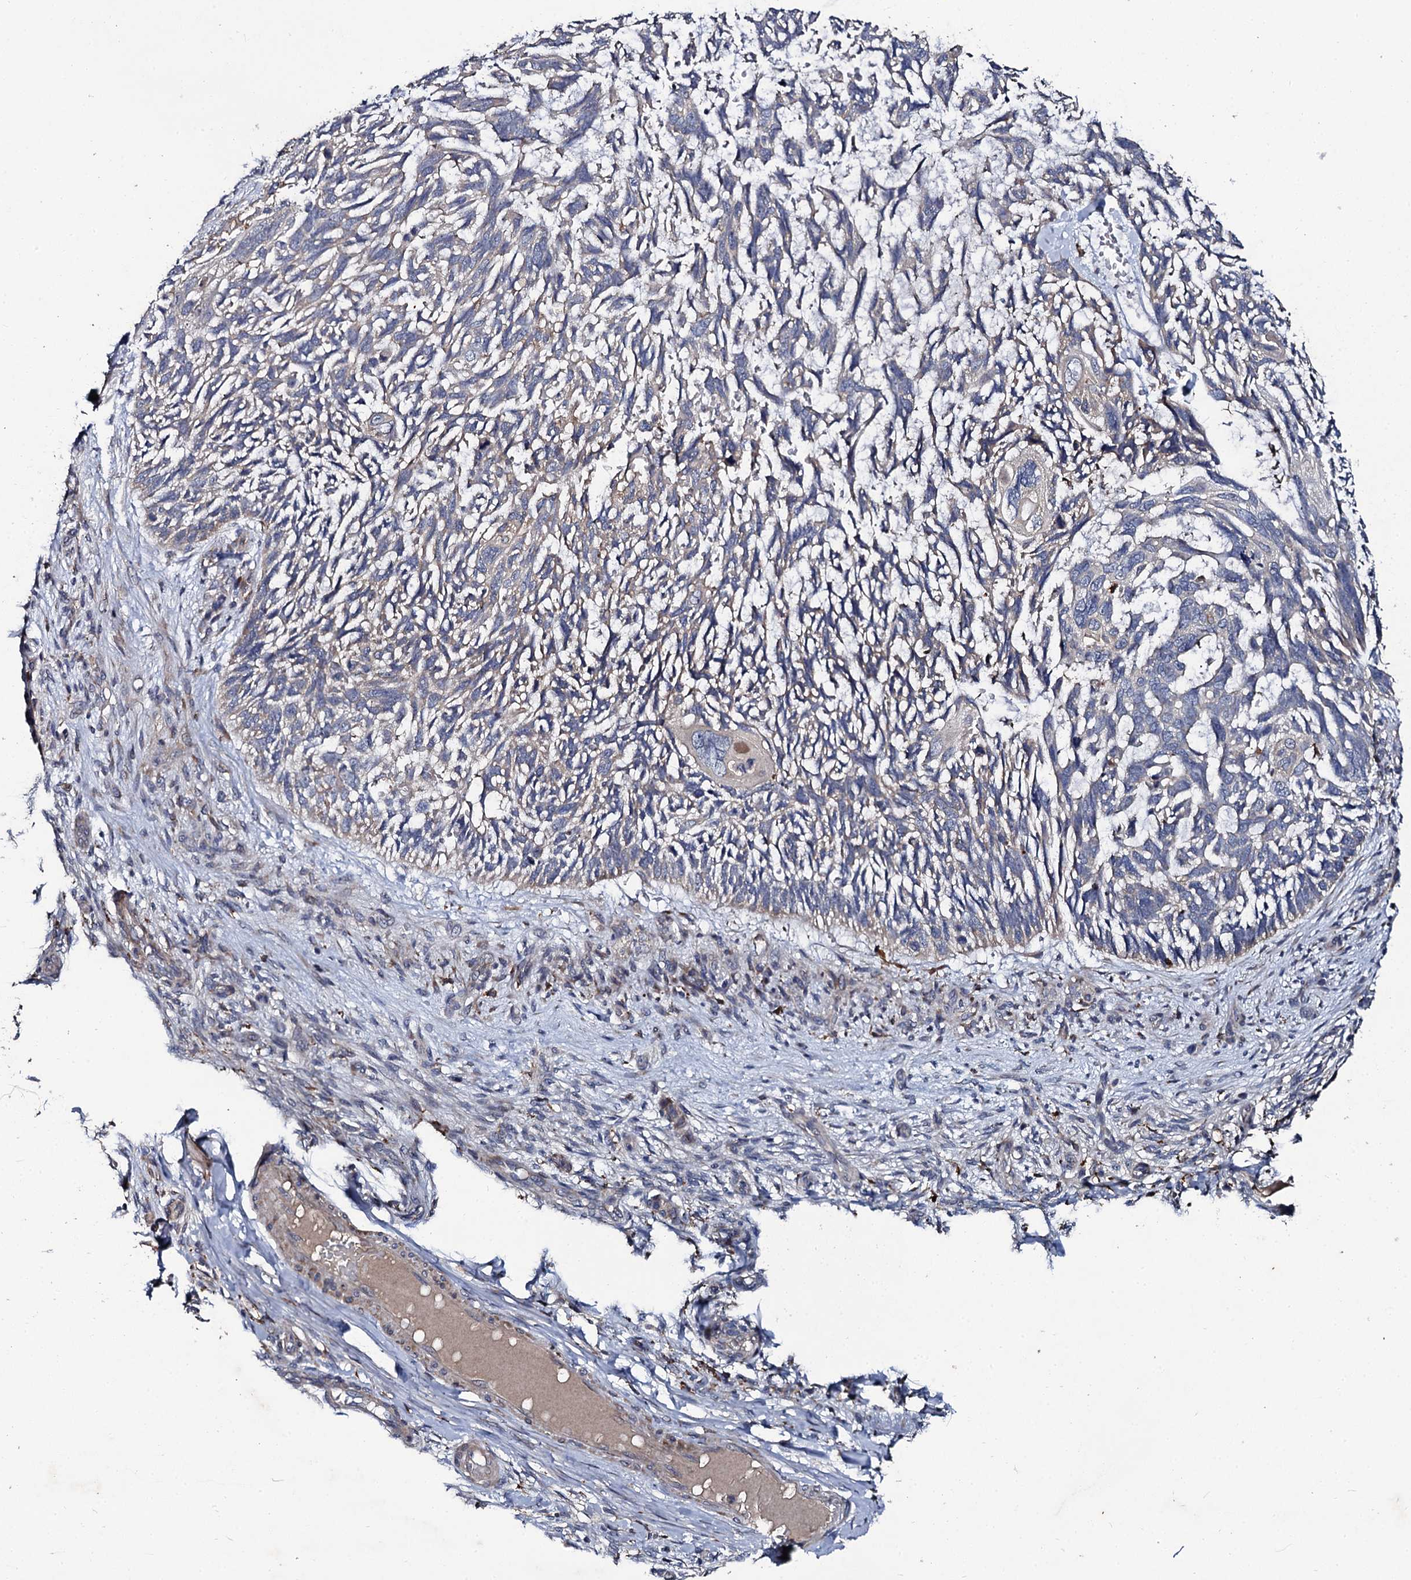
{"staining": {"intensity": "negative", "quantity": "none", "location": "none"}, "tissue": "skin cancer", "cell_type": "Tumor cells", "image_type": "cancer", "snomed": [{"axis": "morphology", "description": "Basal cell carcinoma"}, {"axis": "topography", "description": "Skin"}], "caption": "DAB immunohistochemical staining of human skin cancer displays no significant staining in tumor cells. Nuclei are stained in blue.", "gene": "LRRC28", "patient": {"sex": "male", "age": 88}}